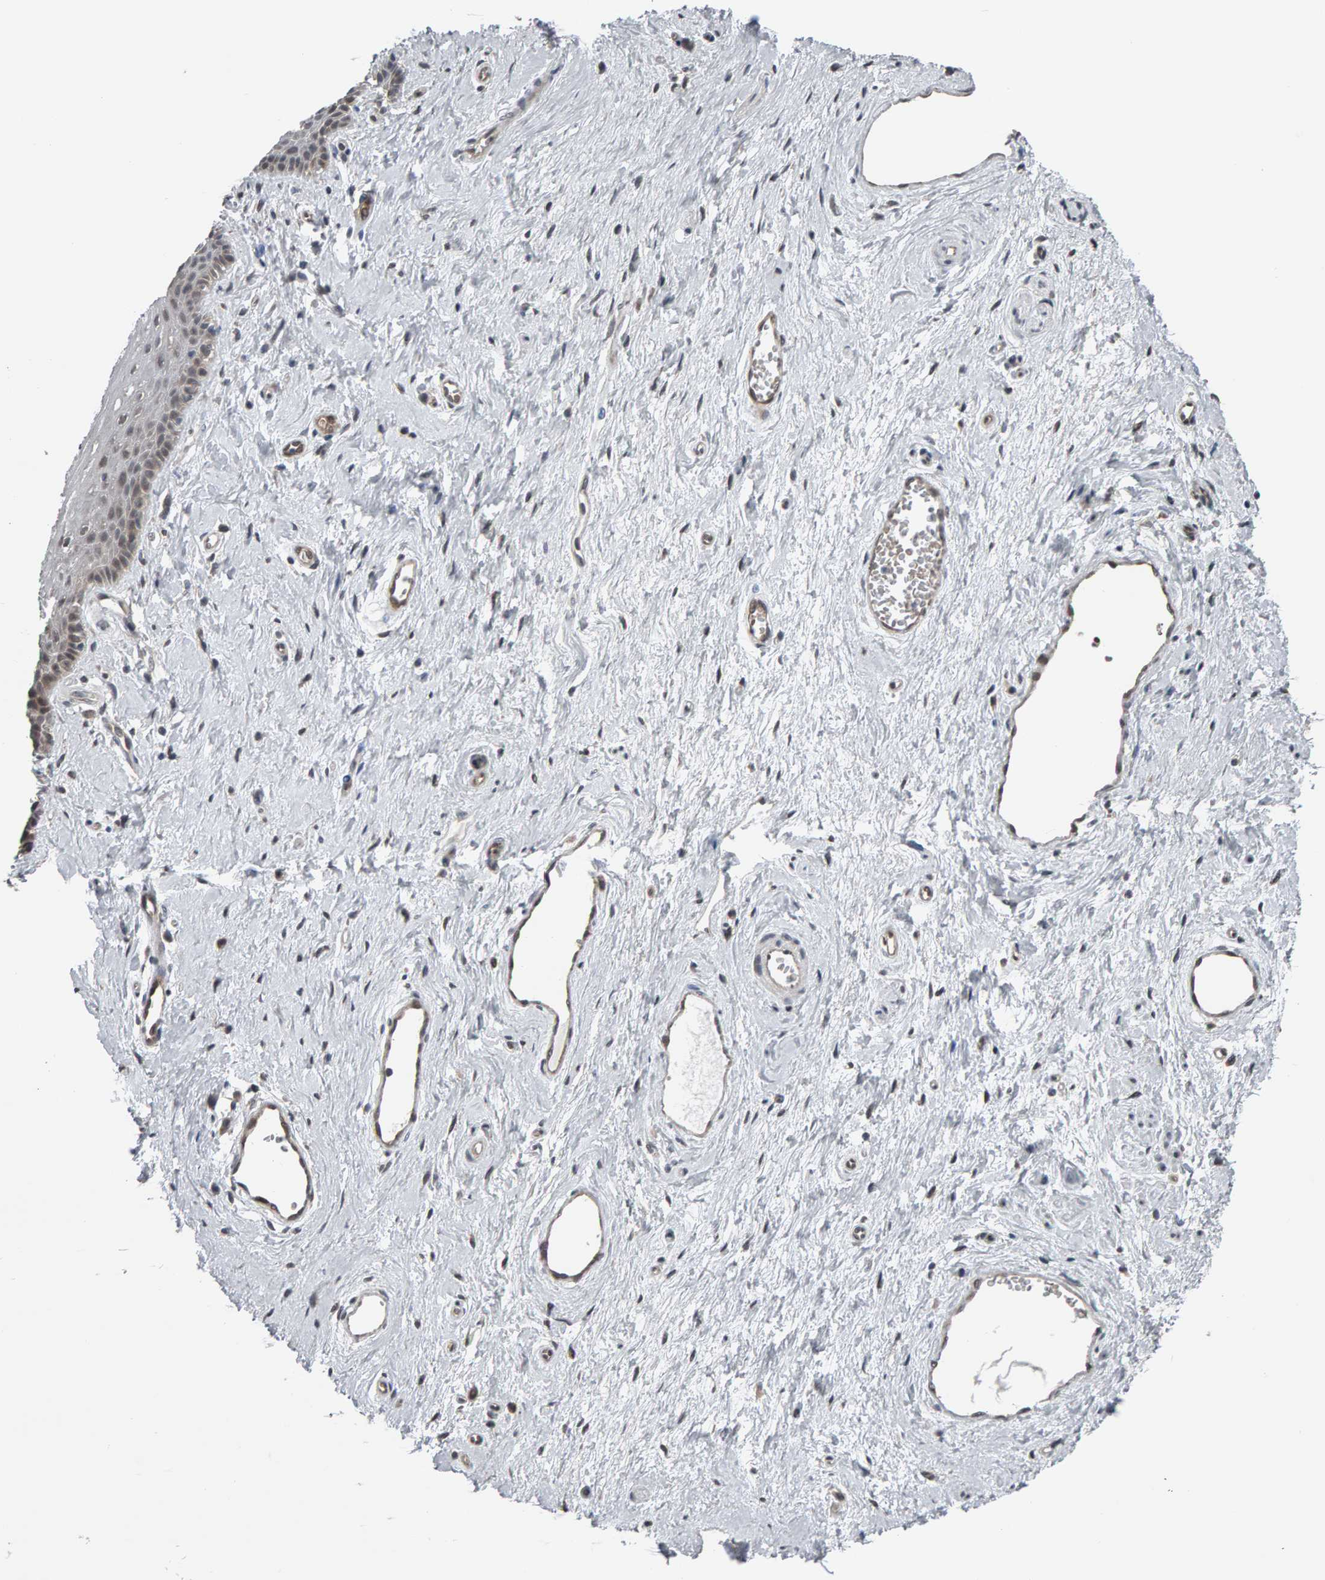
{"staining": {"intensity": "weak", "quantity": "25%-75%", "location": "nuclear"}, "tissue": "vagina", "cell_type": "Squamous epithelial cells", "image_type": "normal", "snomed": [{"axis": "morphology", "description": "Normal tissue, NOS"}, {"axis": "topography", "description": "Vagina"}], "caption": "Immunohistochemistry photomicrograph of benign vagina stained for a protein (brown), which reveals low levels of weak nuclear expression in approximately 25%-75% of squamous epithelial cells.", "gene": "COASY", "patient": {"sex": "female", "age": 46}}